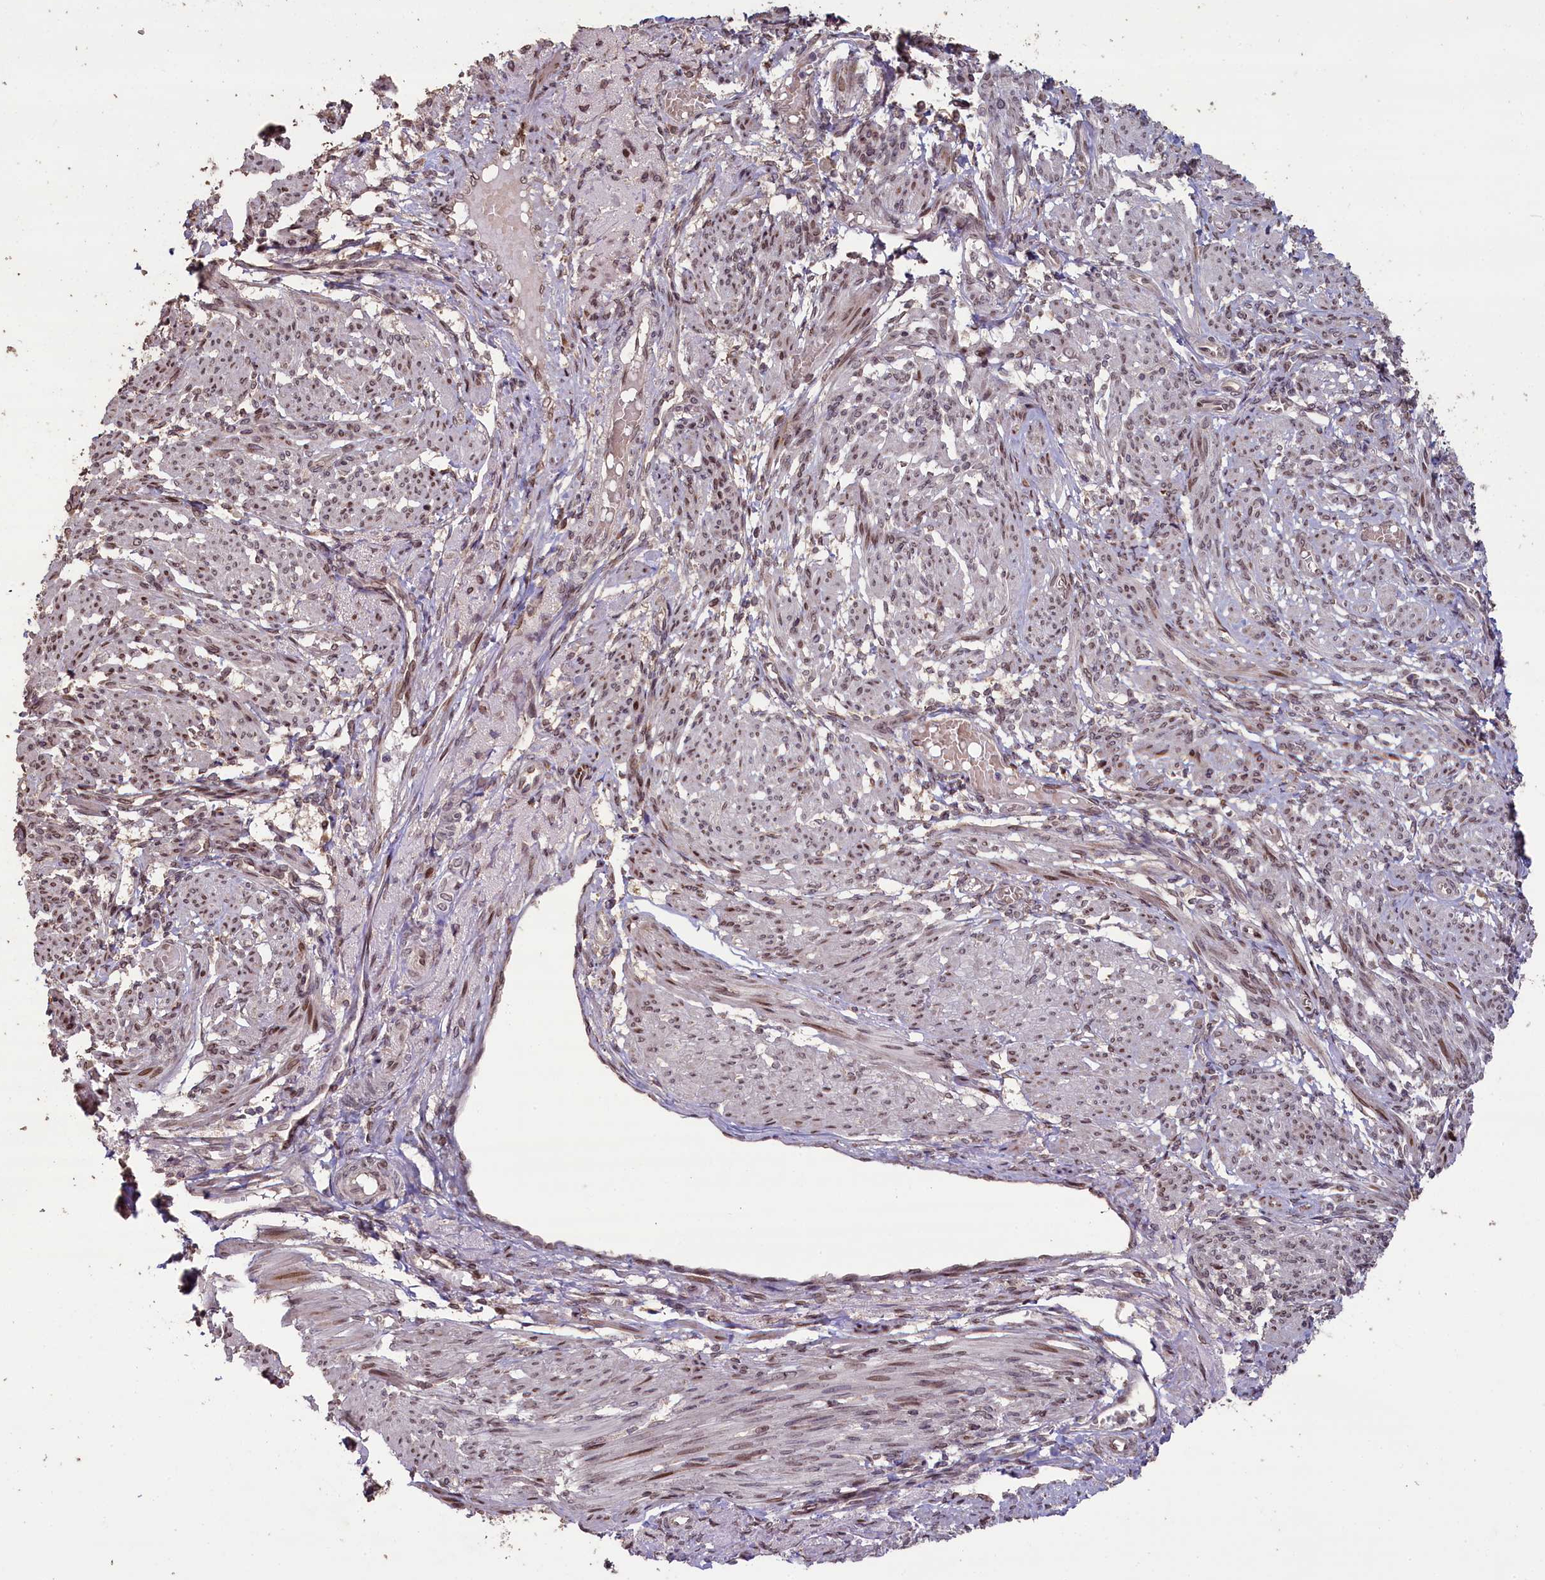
{"staining": {"intensity": "moderate", "quantity": "25%-75%", "location": "nuclear"}, "tissue": "smooth muscle", "cell_type": "Smooth muscle cells", "image_type": "normal", "snomed": [{"axis": "morphology", "description": "Normal tissue, NOS"}, {"axis": "topography", "description": "Smooth muscle"}], "caption": "This micrograph exhibits immunohistochemistry (IHC) staining of benign smooth muscle, with medium moderate nuclear positivity in approximately 25%-75% of smooth muscle cells.", "gene": "SLC38A7", "patient": {"sex": "female", "age": 39}}